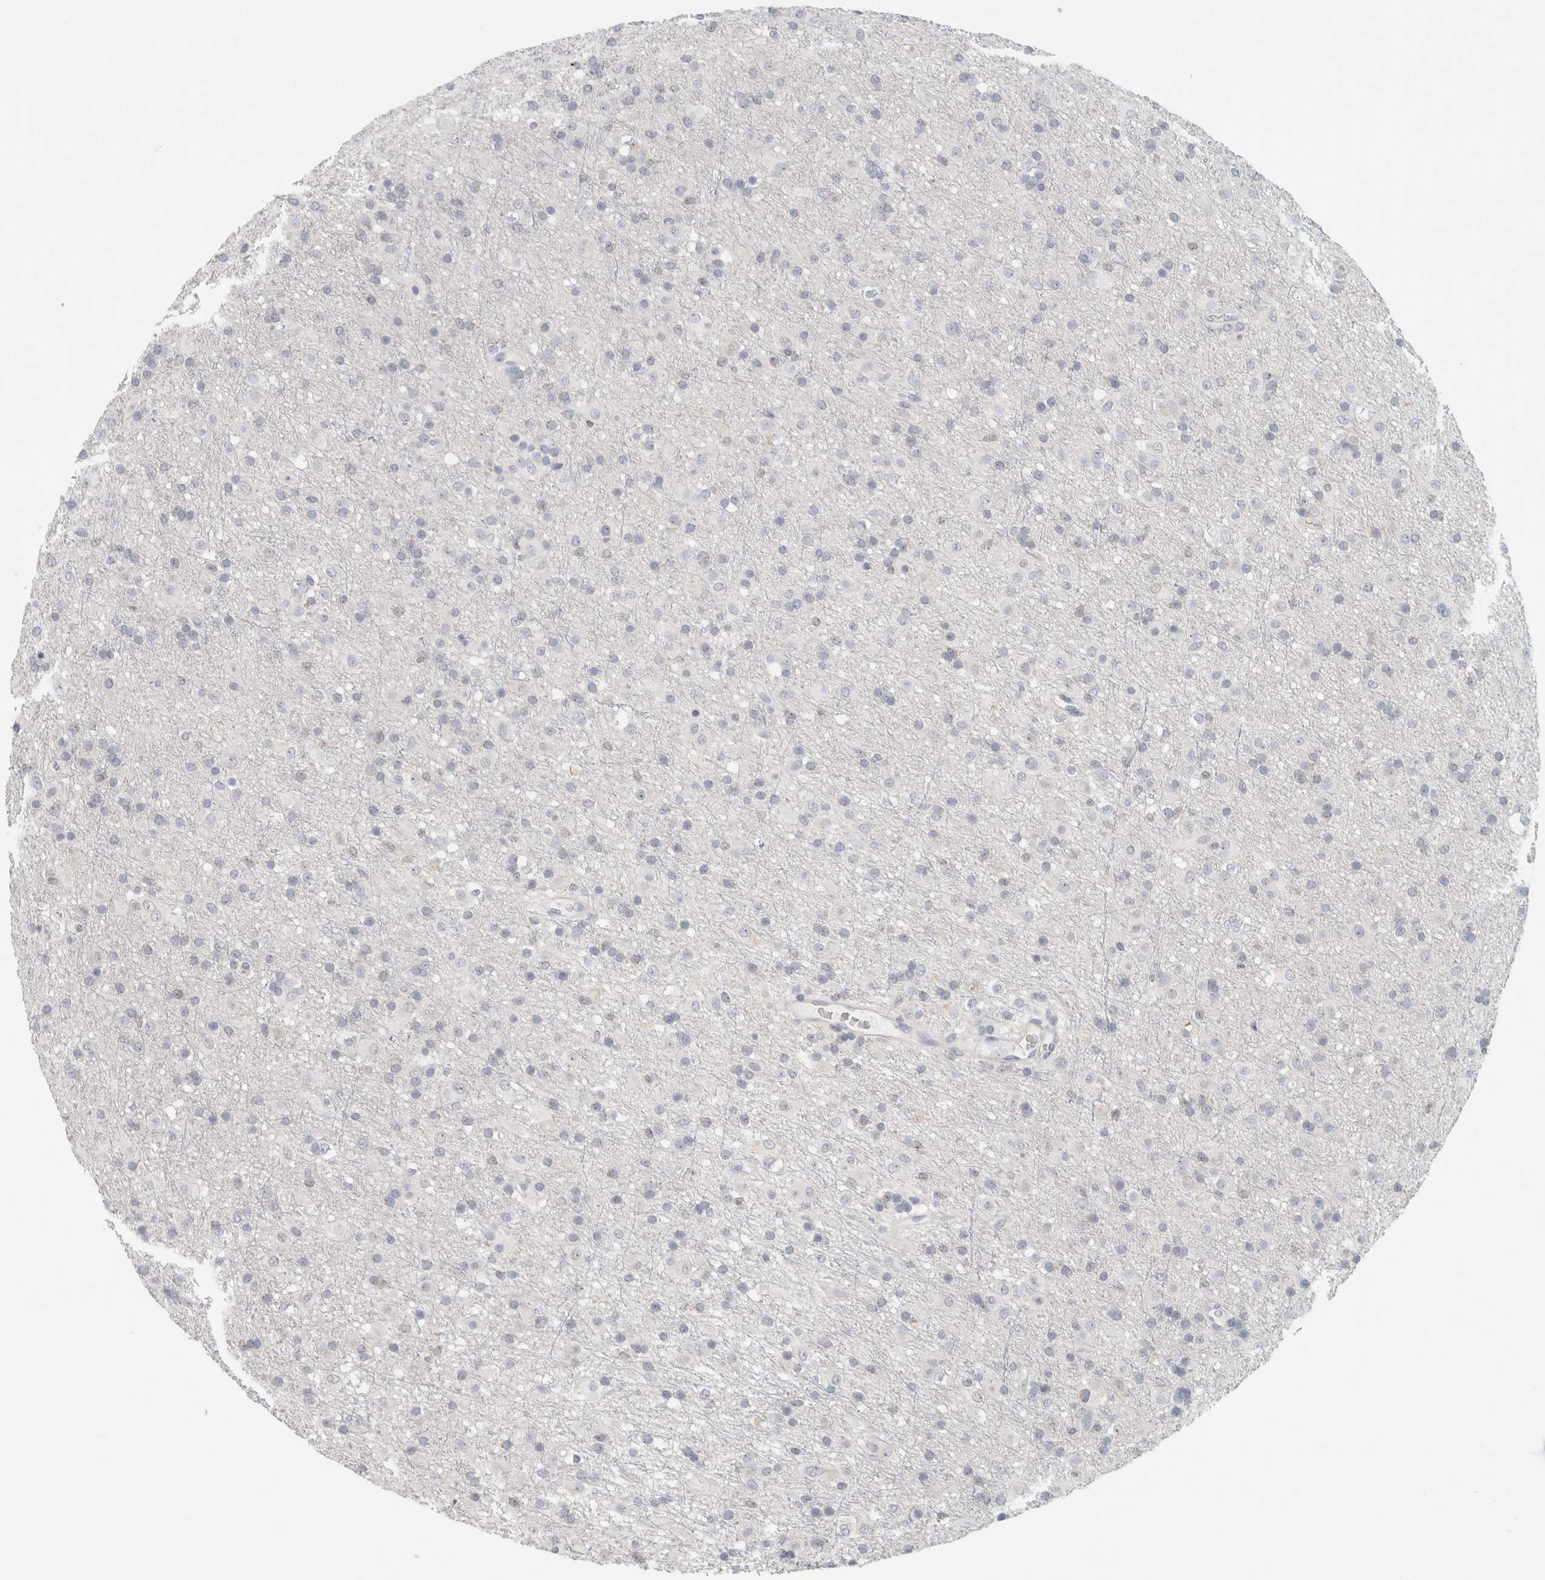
{"staining": {"intensity": "negative", "quantity": "none", "location": "none"}, "tissue": "glioma", "cell_type": "Tumor cells", "image_type": "cancer", "snomed": [{"axis": "morphology", "description": "Glioma, malignant, Low grade"}, {"axis": "topography", "description": "Brain"}], "caption": "Immunohistochemistry (IHC) image of neoplastic tissue: glioma stained with DAB reveals no significant protein expression in tumor cells.", "gene": "FMR1NB", "patient": {"sex": "male", "age": 65}}